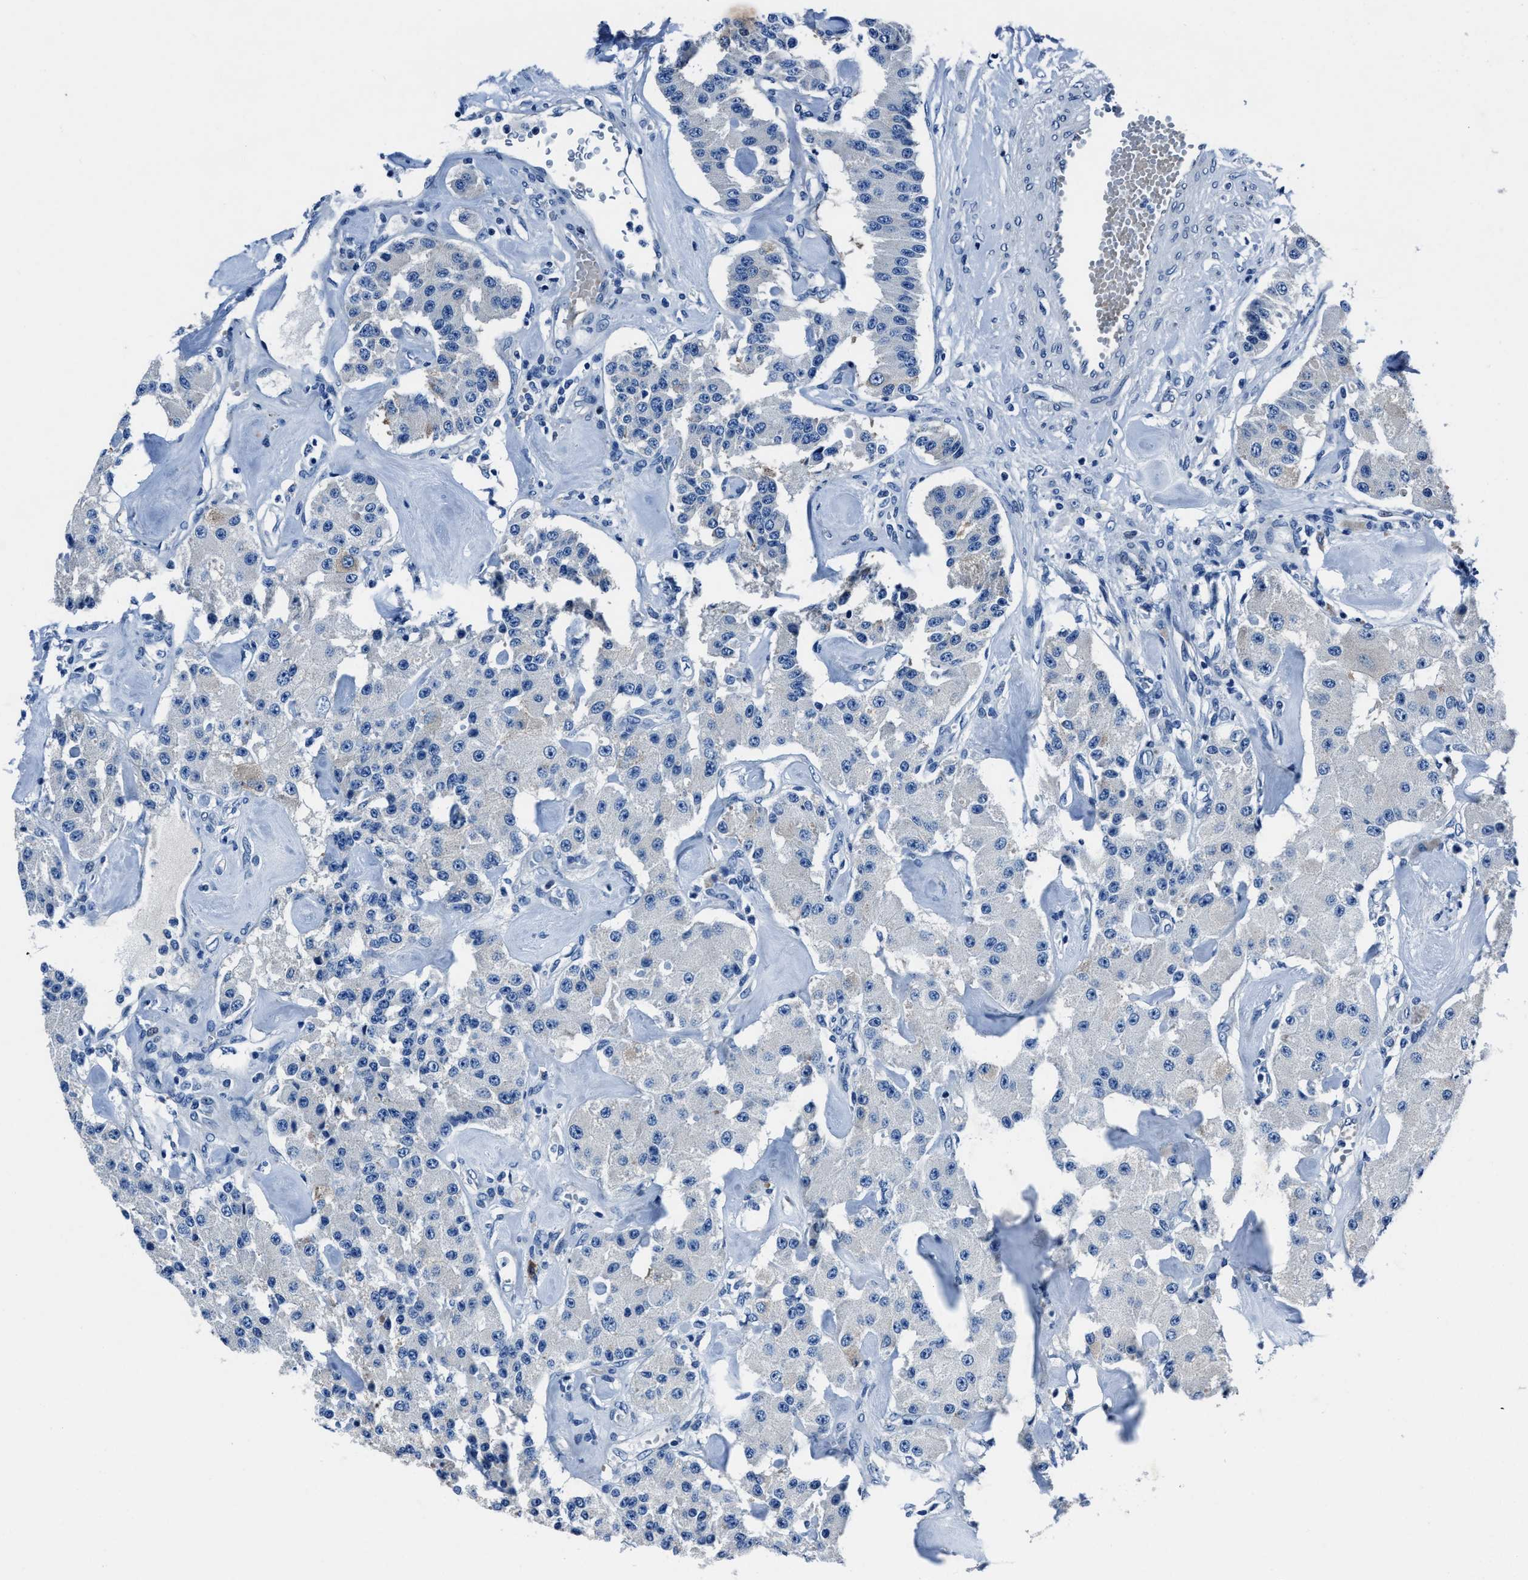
{"staining": {"intensity": "negative", "quantity": "none", "location": "none"}, "tissue": "carcinoid", "cell_type": "Tumor cells", "image_type": "cancer", "snomed": [{"axis": "morphology", "description": "Carcinoid, malignant, NOS"}, {"axis": "topography", "description": "Pancreas"}], "caption": "The immunohistochemistry micrograph has no significant expression in tumor cells of carcinoid tissue. (Immunohistochemistry, brightfield microscopy, high magnification).", "gene": "NACAD", "patient": {"sex": "male", "age": 41}}